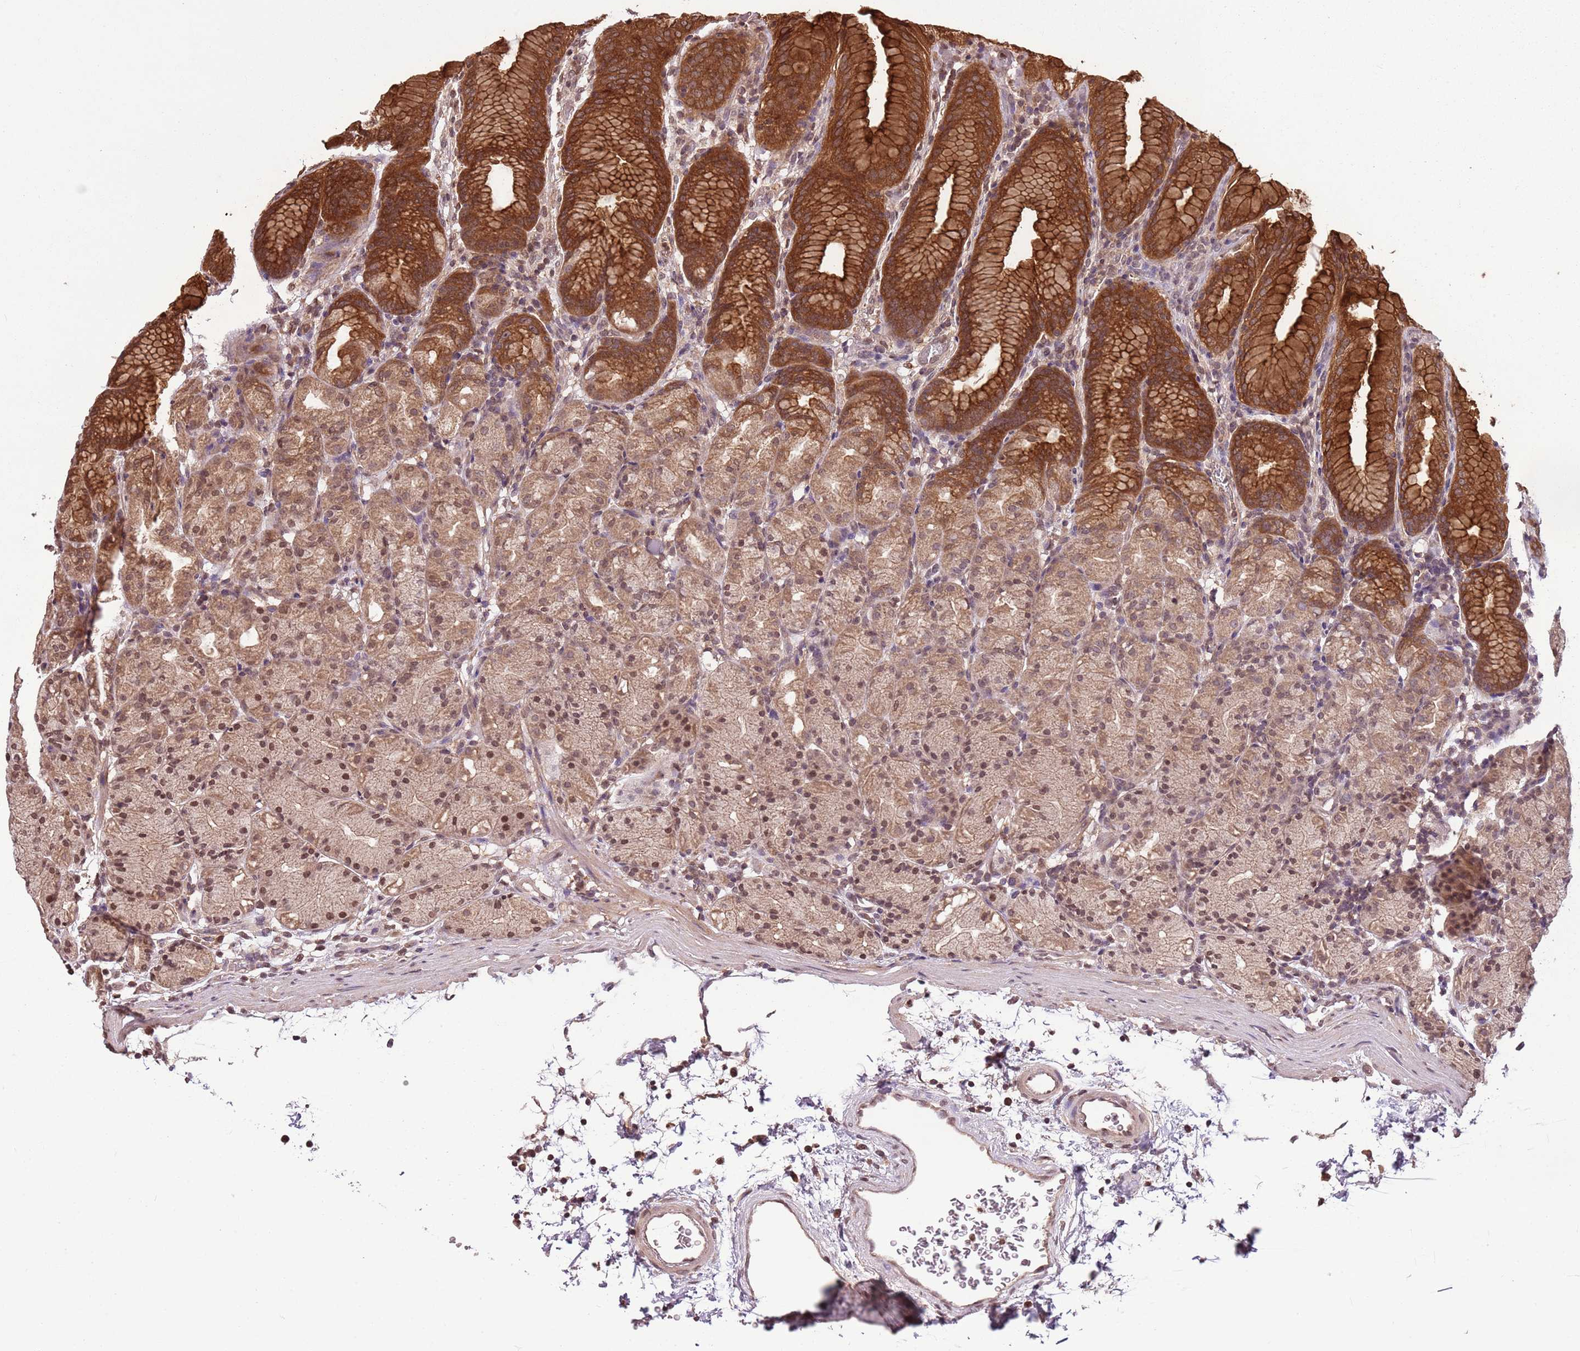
{"staining": {"intensity": "strong", "quantity": "25%-75%", "location": "cytoplasmic/membranous,nuclear"}, "tissue": "stomach", "cell_type": "Glandular cells", "image_type": "normal", "snomed": [{"axis": "morphology", "description": "Normal tissue, NOS"}, {"axis": "topography", "description": "Stomach, upper"}], "caption": "A brown stain shows strong cytoplasmic/membranous,nuclear staining of a protein in glandular cells of benign stomach. The protein of interest is shown in brown color, while the nuclei are stained blue.", "gene": "CAPN9", "patient": {"sex": "male", "age": 48}}